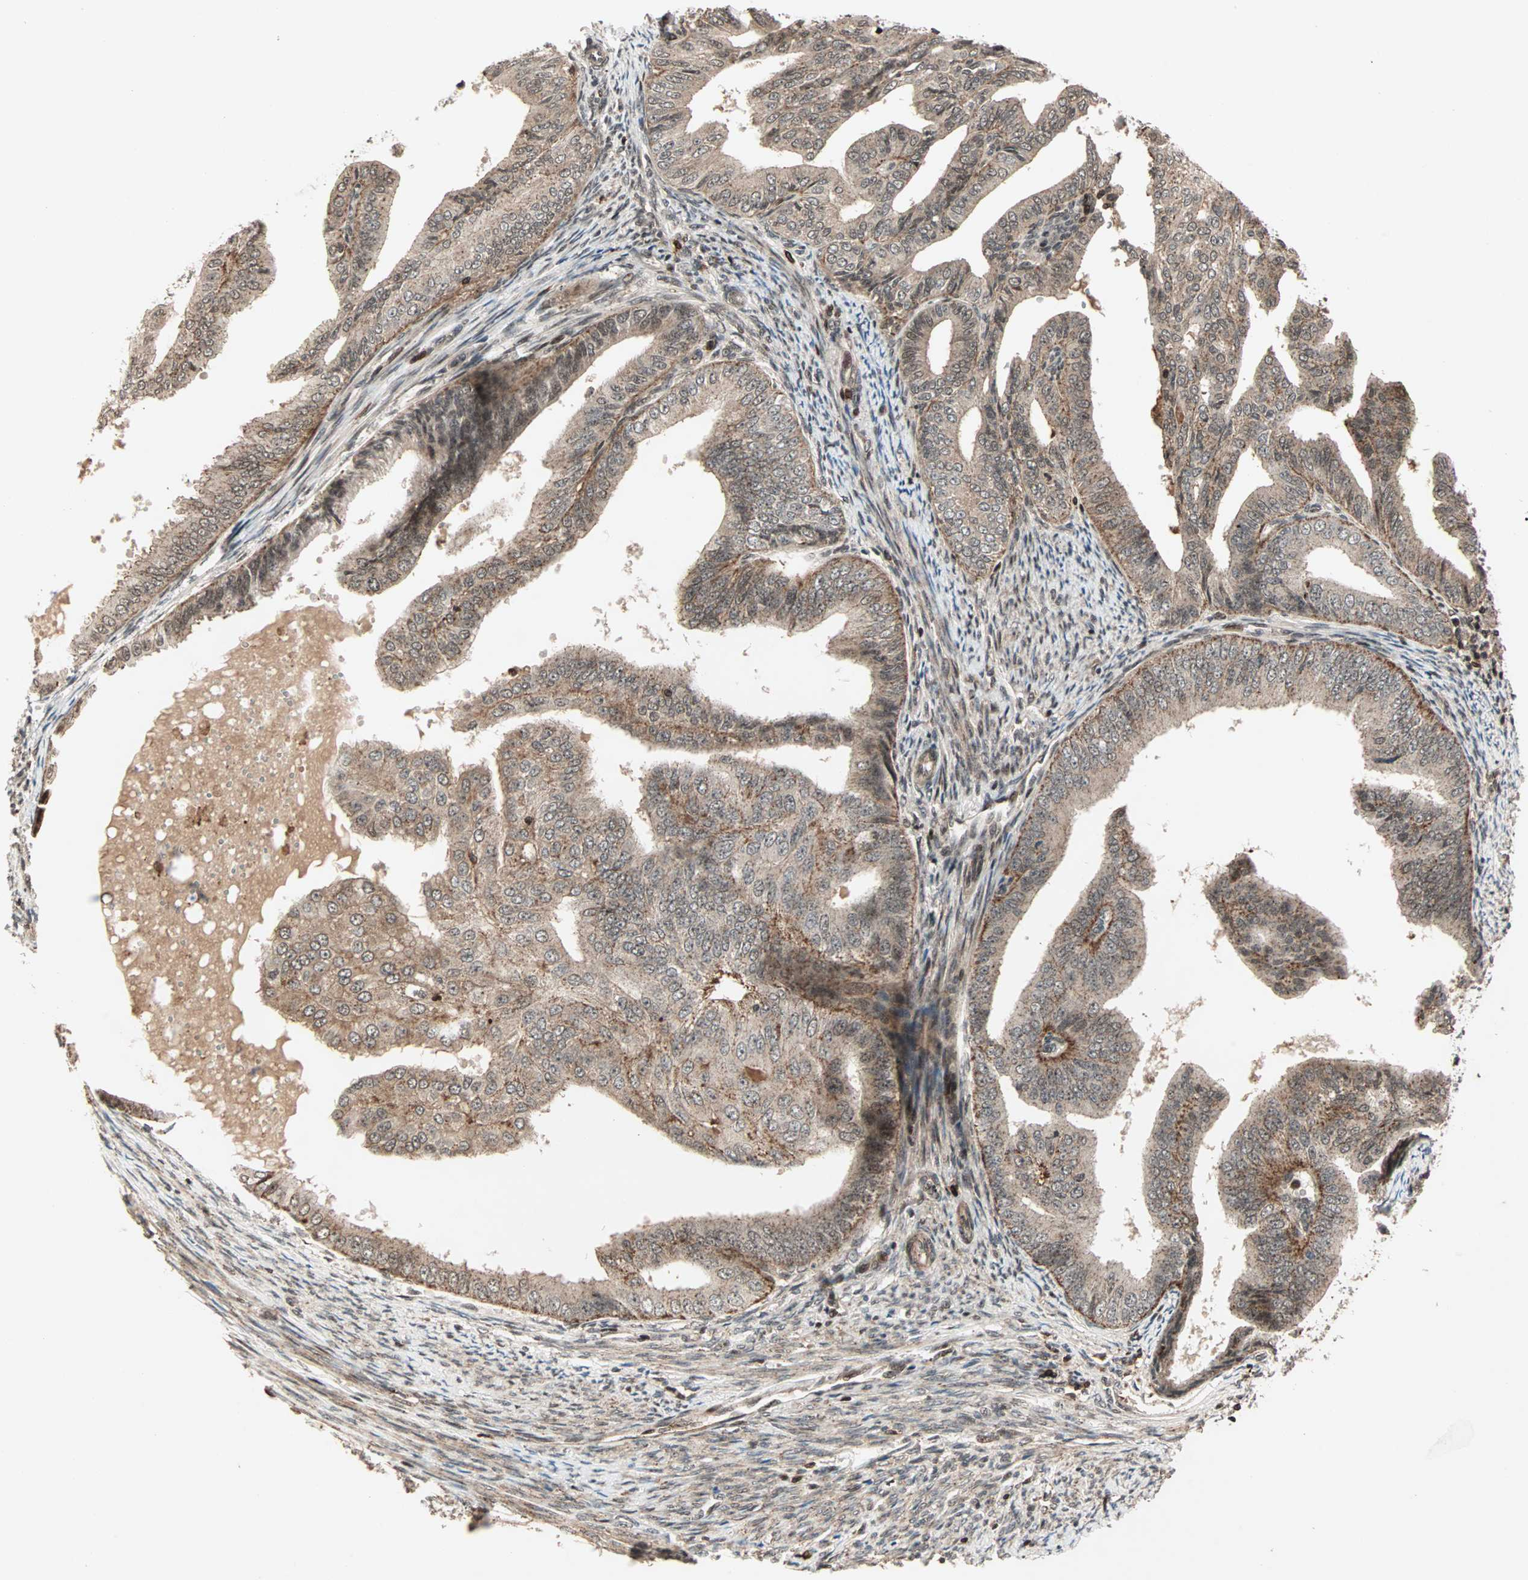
{"staining": {"intensity": "moderate", "quantity": ">75%", "location": "cytoplasmic/membranous,nuclear"}, "tissue": "endometrial cancer", "cell_type": "Tumor cells", "image_type": "cancer", "snomed": [{"axis": "morphology", "description": "Adenocarcinoma, NOS"}, {"axis": "topography", "description": "Endometrium"}], "caption": "An IHC image of neoplastic tissue is shown. Protein staining in brown shows moderate cytoplasmic/membranous and nuclear positivity in endometrial adenocarcinoma within tumor cells. The protein of interest is stained brown, and the nuclei are stained in blue (DAB IHC with brightfield microscopy, high magnification).", "gene": "ZBED9", "patient": {"sex": "female", "age": 58}}